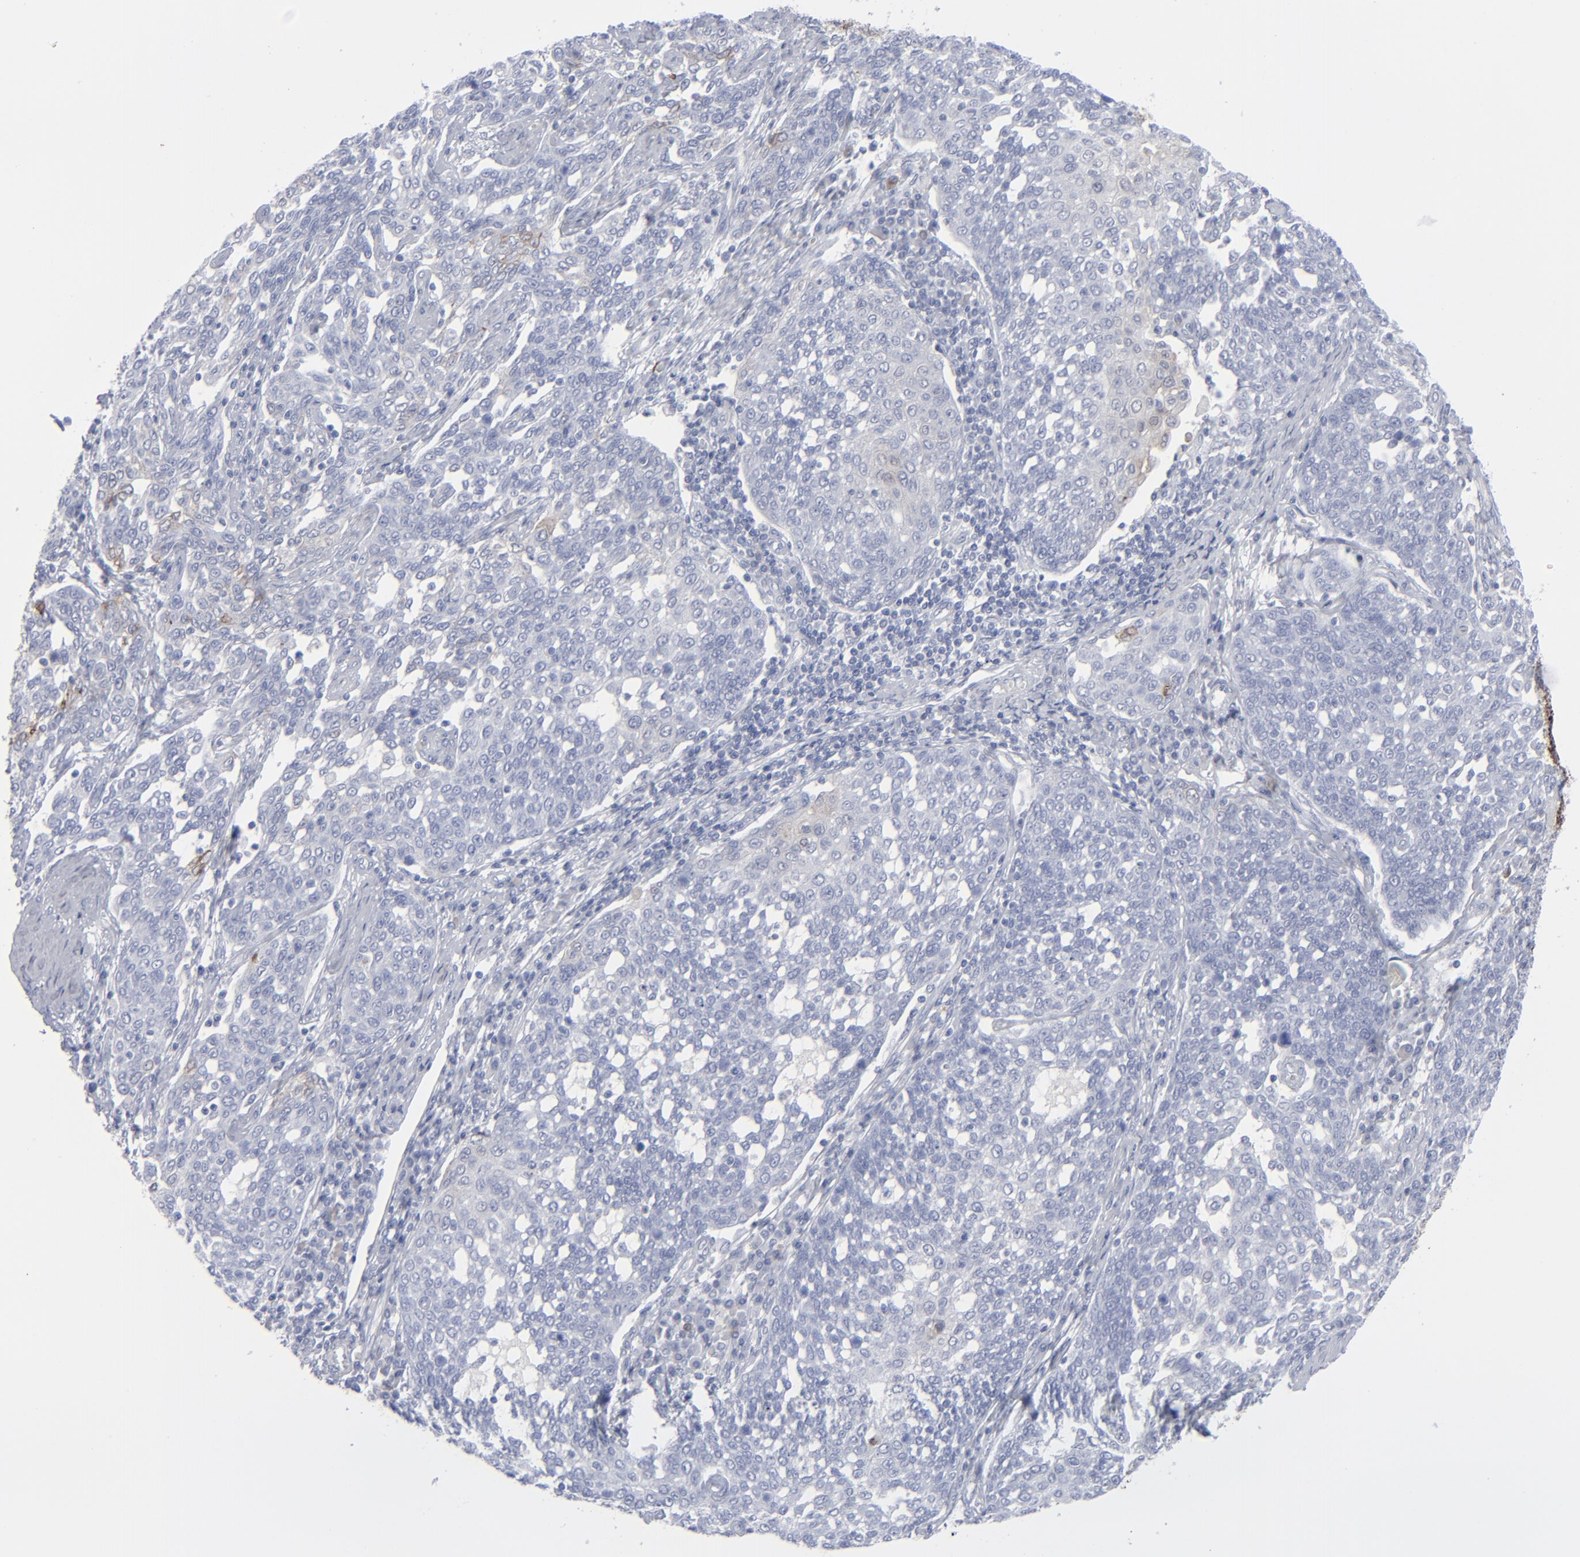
{"staining": {"intensity": "negative", "quantity": "none", "location": "none"}, "tissue": "cervical cancer", "cell_type": "Tumor cells", "image_type": "cancer", "snomed": [{"axis": "morphology", "description": "Squamous cell carcinoma, NOS"}, {"axis": "topography", "description": "Cervix"}], "caption": "DAB (3,3'-diaminobenzidine) immunohistochemical staining of cervical cancer displays no significant positivity in tumor cells.", "gene": "MSLN", "patient": {"sex": "female", "age": 34}}